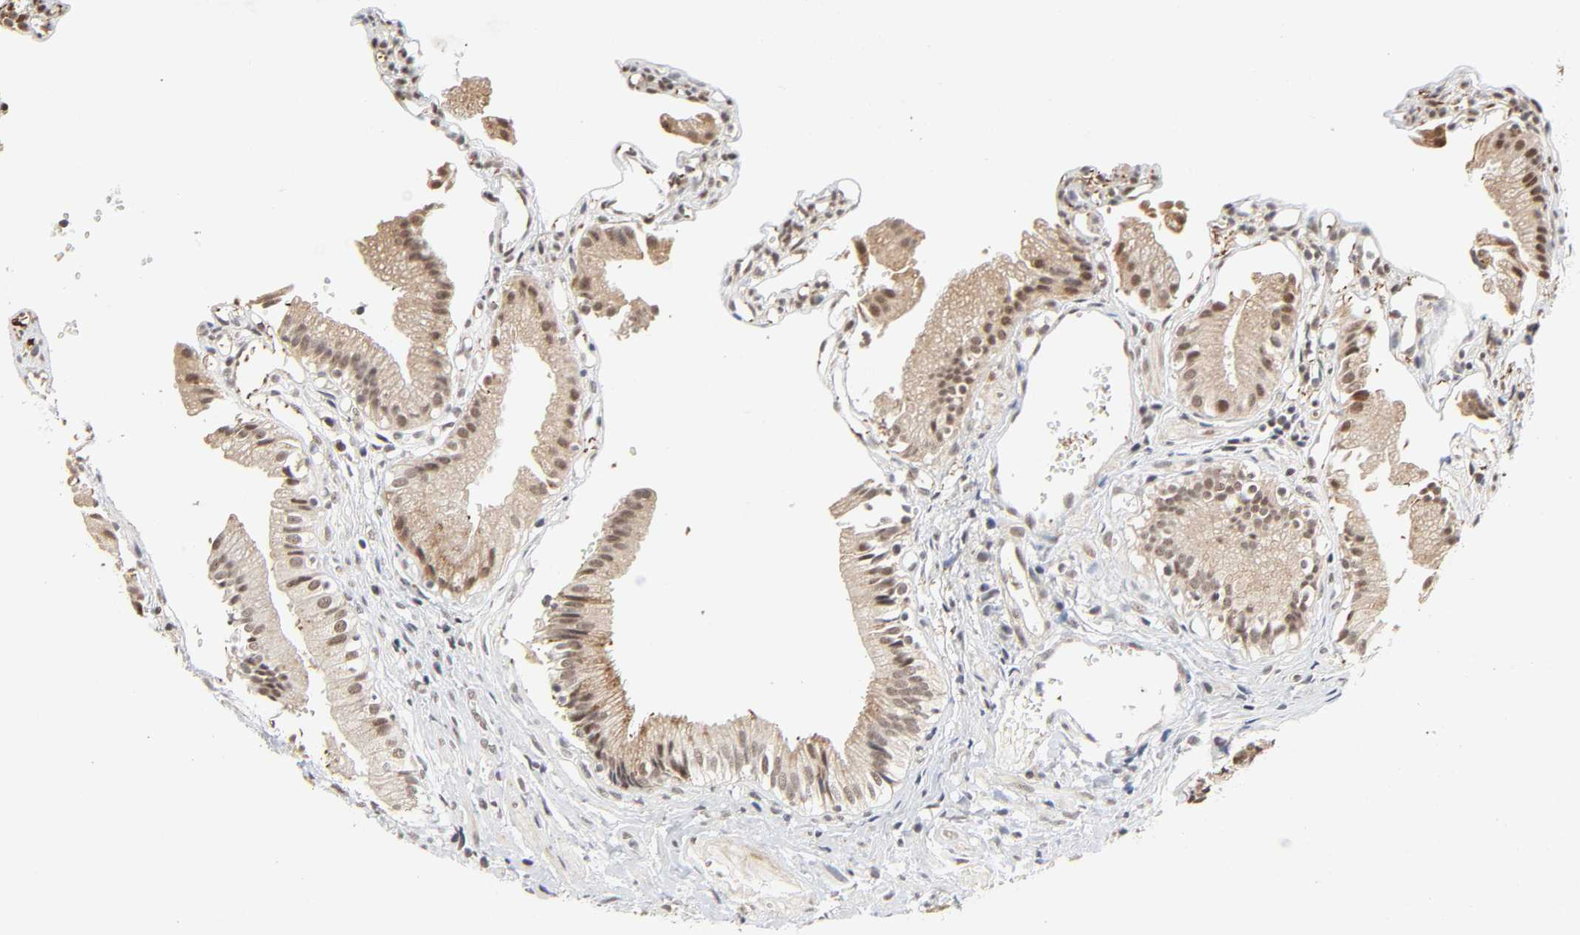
{"staining": {"intensity": "moderate", "quantity": ">75%", "location": "cytoplasmic/membranous,nuclear"}, "tissue": "gallbladder", "cell_type": "Glandular cells", "image_type": "normal", "snomed": [{"axis": "morphology", "description": "Normal tissue, NOS"}, {"axis": "topography", "description": "Gallbladder"}], "caption": "Immunohistochemical staining of unremarkable gallbladder demonstrates medium levels of moderate cytoplasmic/membranous,nuclear staining in approximately >75% of glandular cells.", "gene": "ZKSCAN8", "patient": {"sex": "male", "age": 65}}